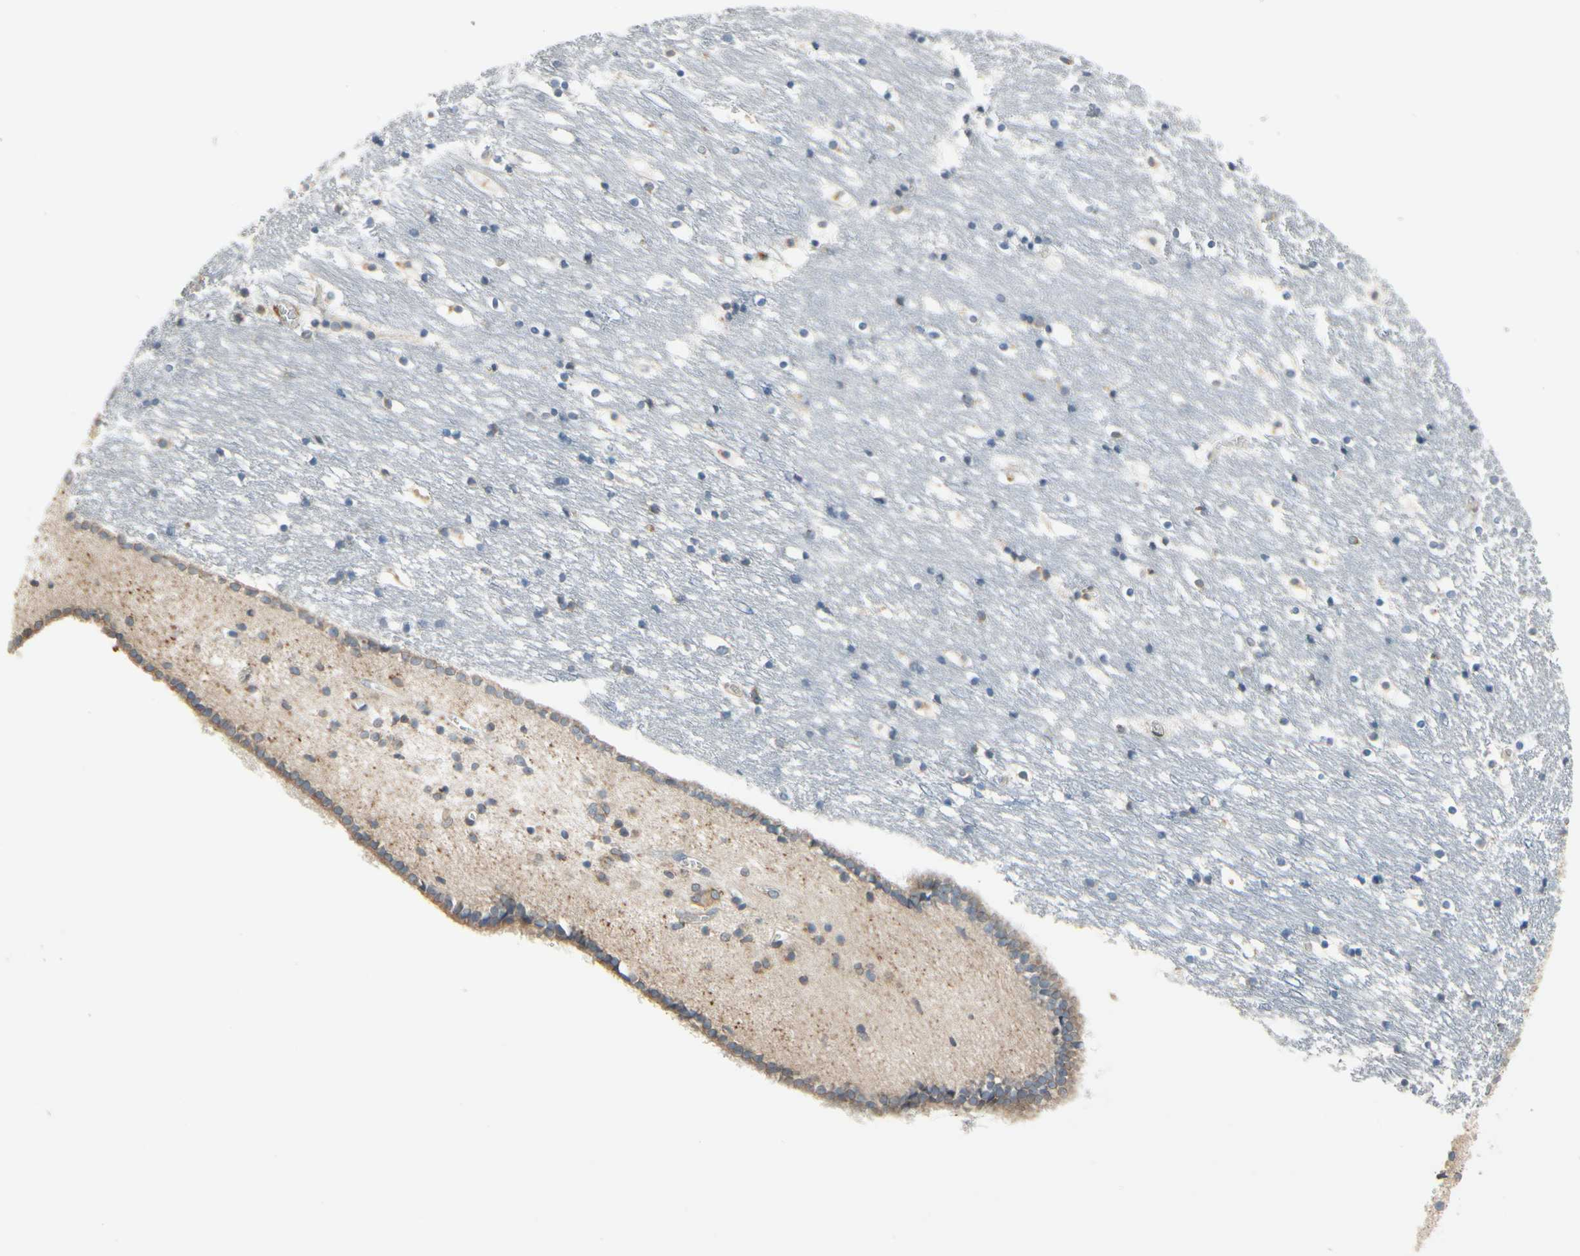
{"staining": {"intensity": "weak", "quantity": "<25%", "location": "cytoplasmic/membranous"}, "tissue": "caudate", "cell_type": "Glial cells", "image_type": "normal", "snomed": [{"axis": "morphology", "description": "Normal tissue, NOS"}, {"axis": "topography", "description": "Lateral ventricle wall"}], "caption": "An immunohistochemistry (IHC) image of normal caudate is shown. There is no staining in glial cells of caudate. The staining is performed using DAB (3,3'-diaminobenzidine) brown chromogen with nuclei counter-stained in using hematoxylin.", "gene": "RPN2", "patient": {"sex": "male", "age": 45}}